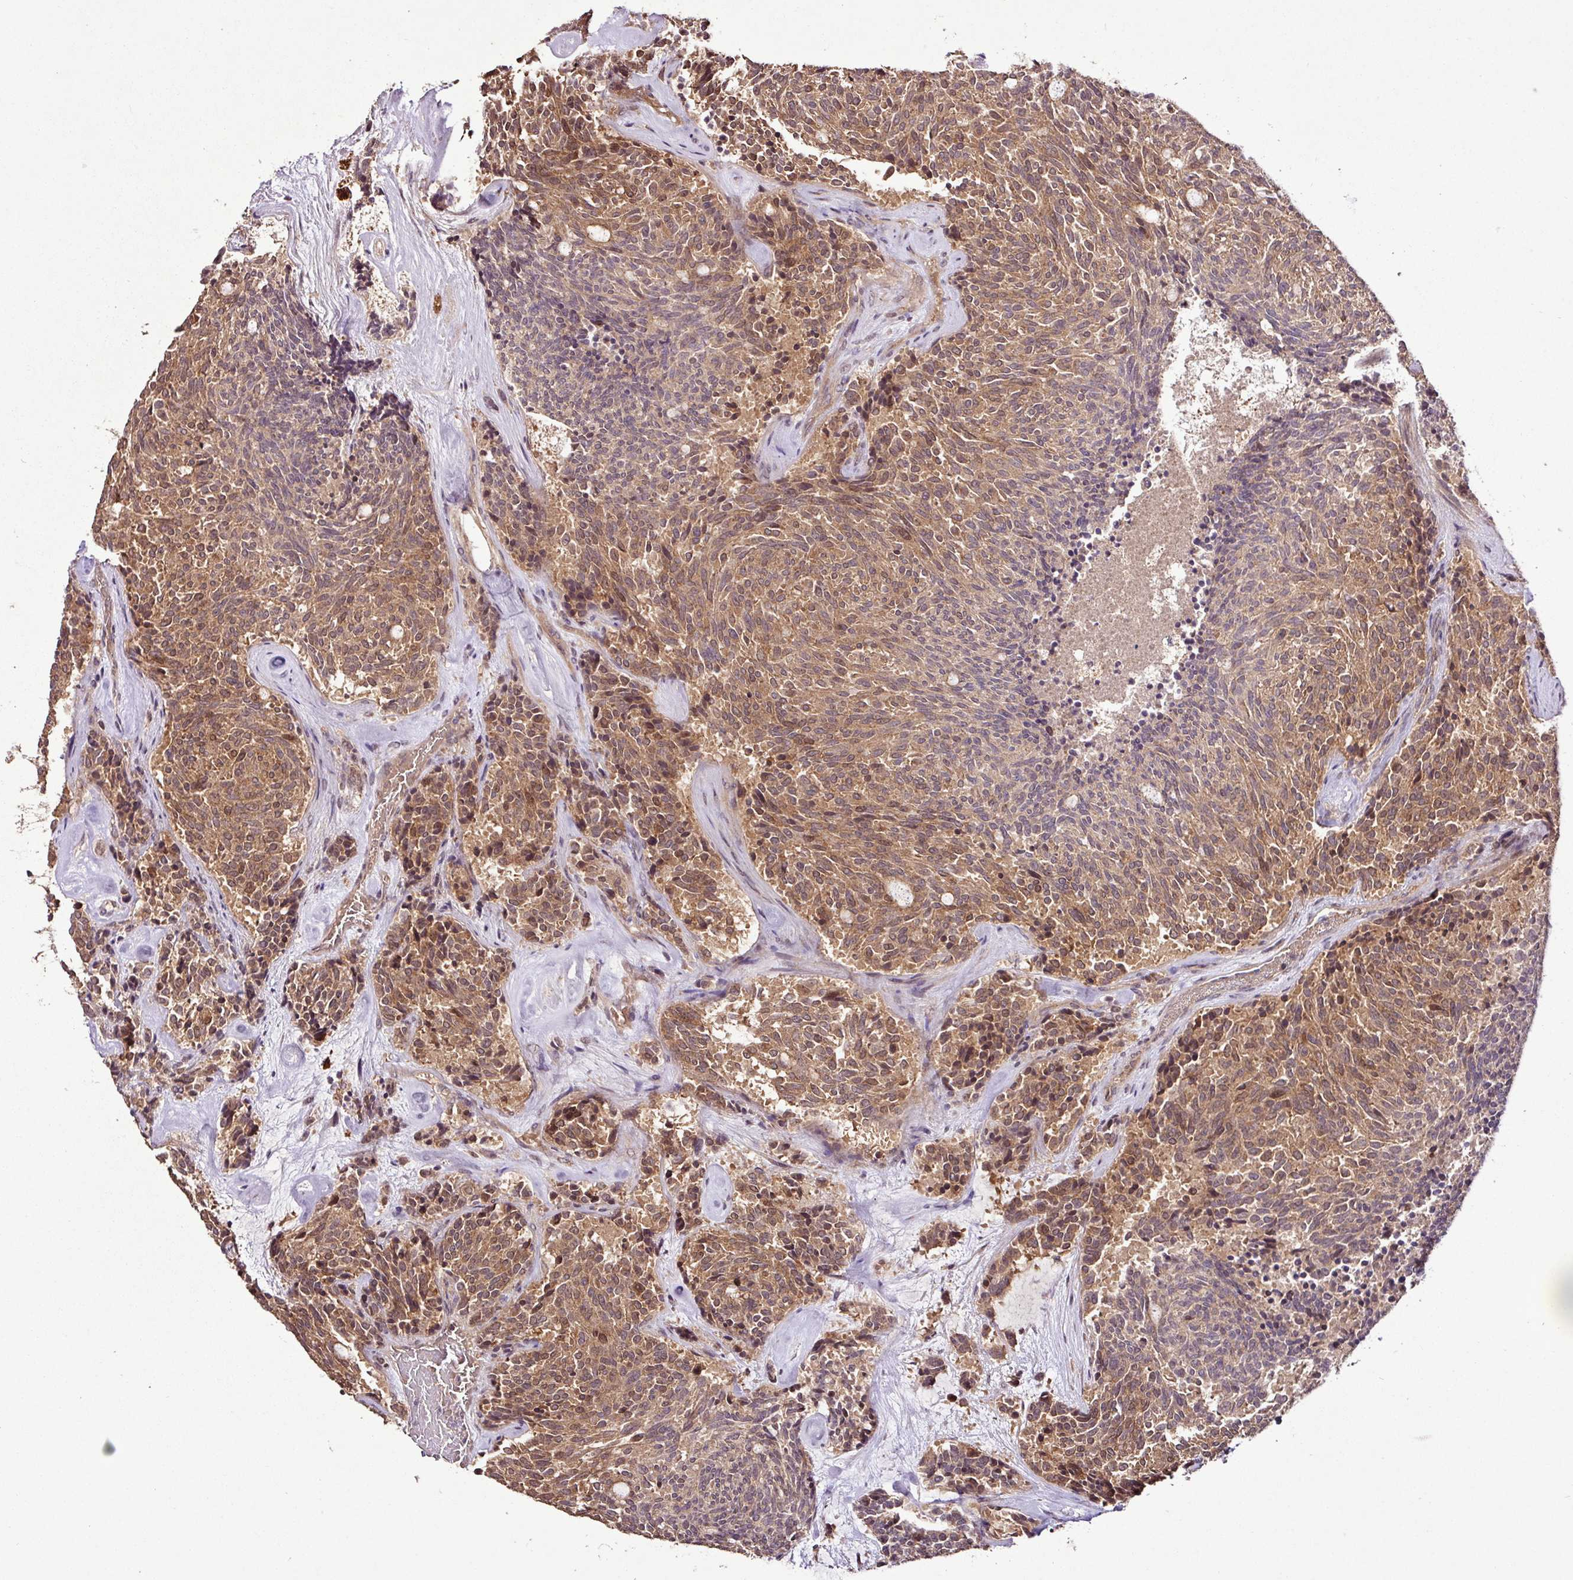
{"staining": {"intensity": "moderate", "quantity": ">75%", "location": "cytoplasmic/membranous,nuclear"}, "tissue": "carcinoid", "cell_type": "Tumor cells", "image_type": "cancer", "snomed": [{"axis": "morphology", "description": "Carcinoid, malignant, NOS"}, {"axis": "topography", "description": "Pancreas"}], "caption": "Malignant carcinoid stained with immunohistochemistry exhibits moderate cytoplasmic/membranous and nuclear staining in approximately >75% of tumor cells. (DAB IHC, brown staining for protein, blue staining for nuclei).", "gene": "FAIM", "patient": {"sex": "female", "age": 54}}